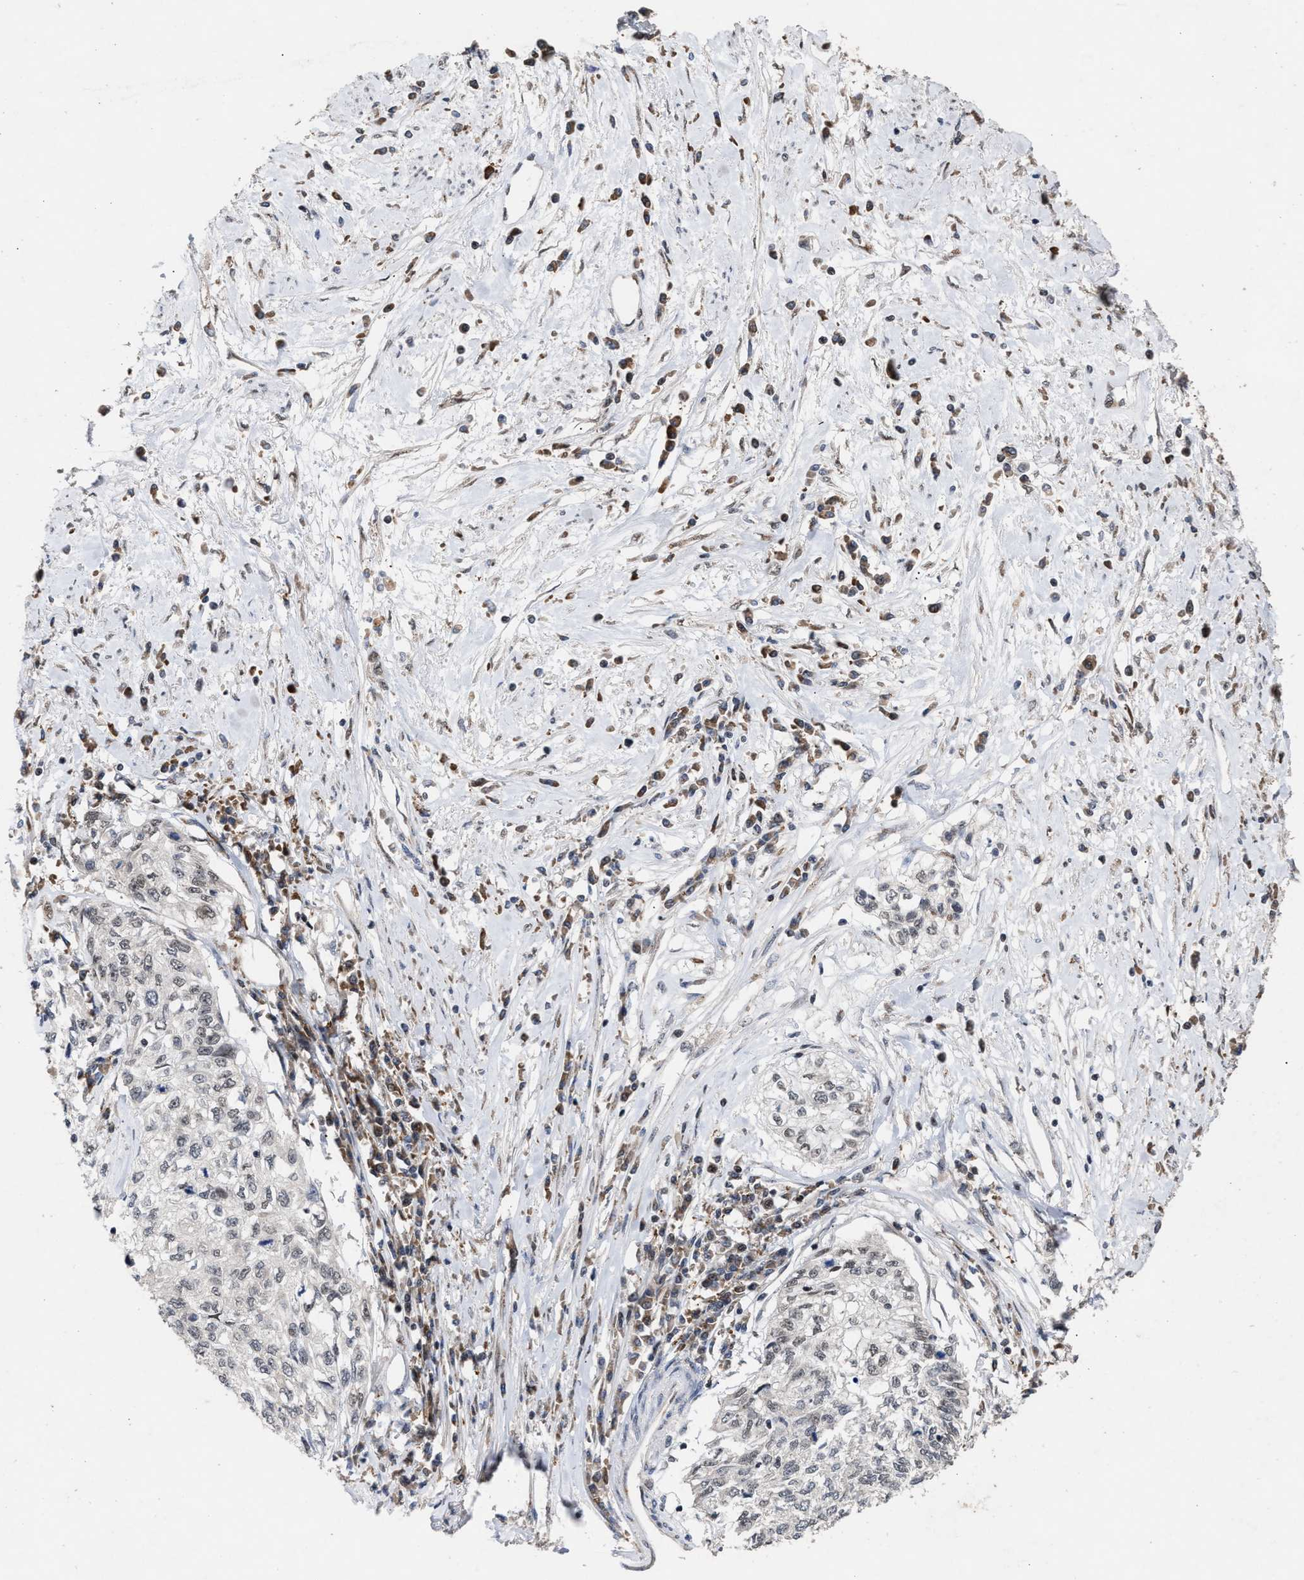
{"staining": {"intensity": "negative", "quantity": "none", "location": "none"}, "tissue": "cervical cancer", "cell_type": "Tumor cells", "image_type": "cancer", "snomed": [{"axis": "morphology", "description": "Squamous cell carcinoma, NOS"}, {"axis": "topography", "description": "Cervix"}], "caption": "This is a image of immunohistochemistry (IHC) staining of cervical cancer (squamous cell carcinoma), which shows no staining in tumor cells.", "gene": "MKNK2", "patient": {"sex": "female", "age": 57}}